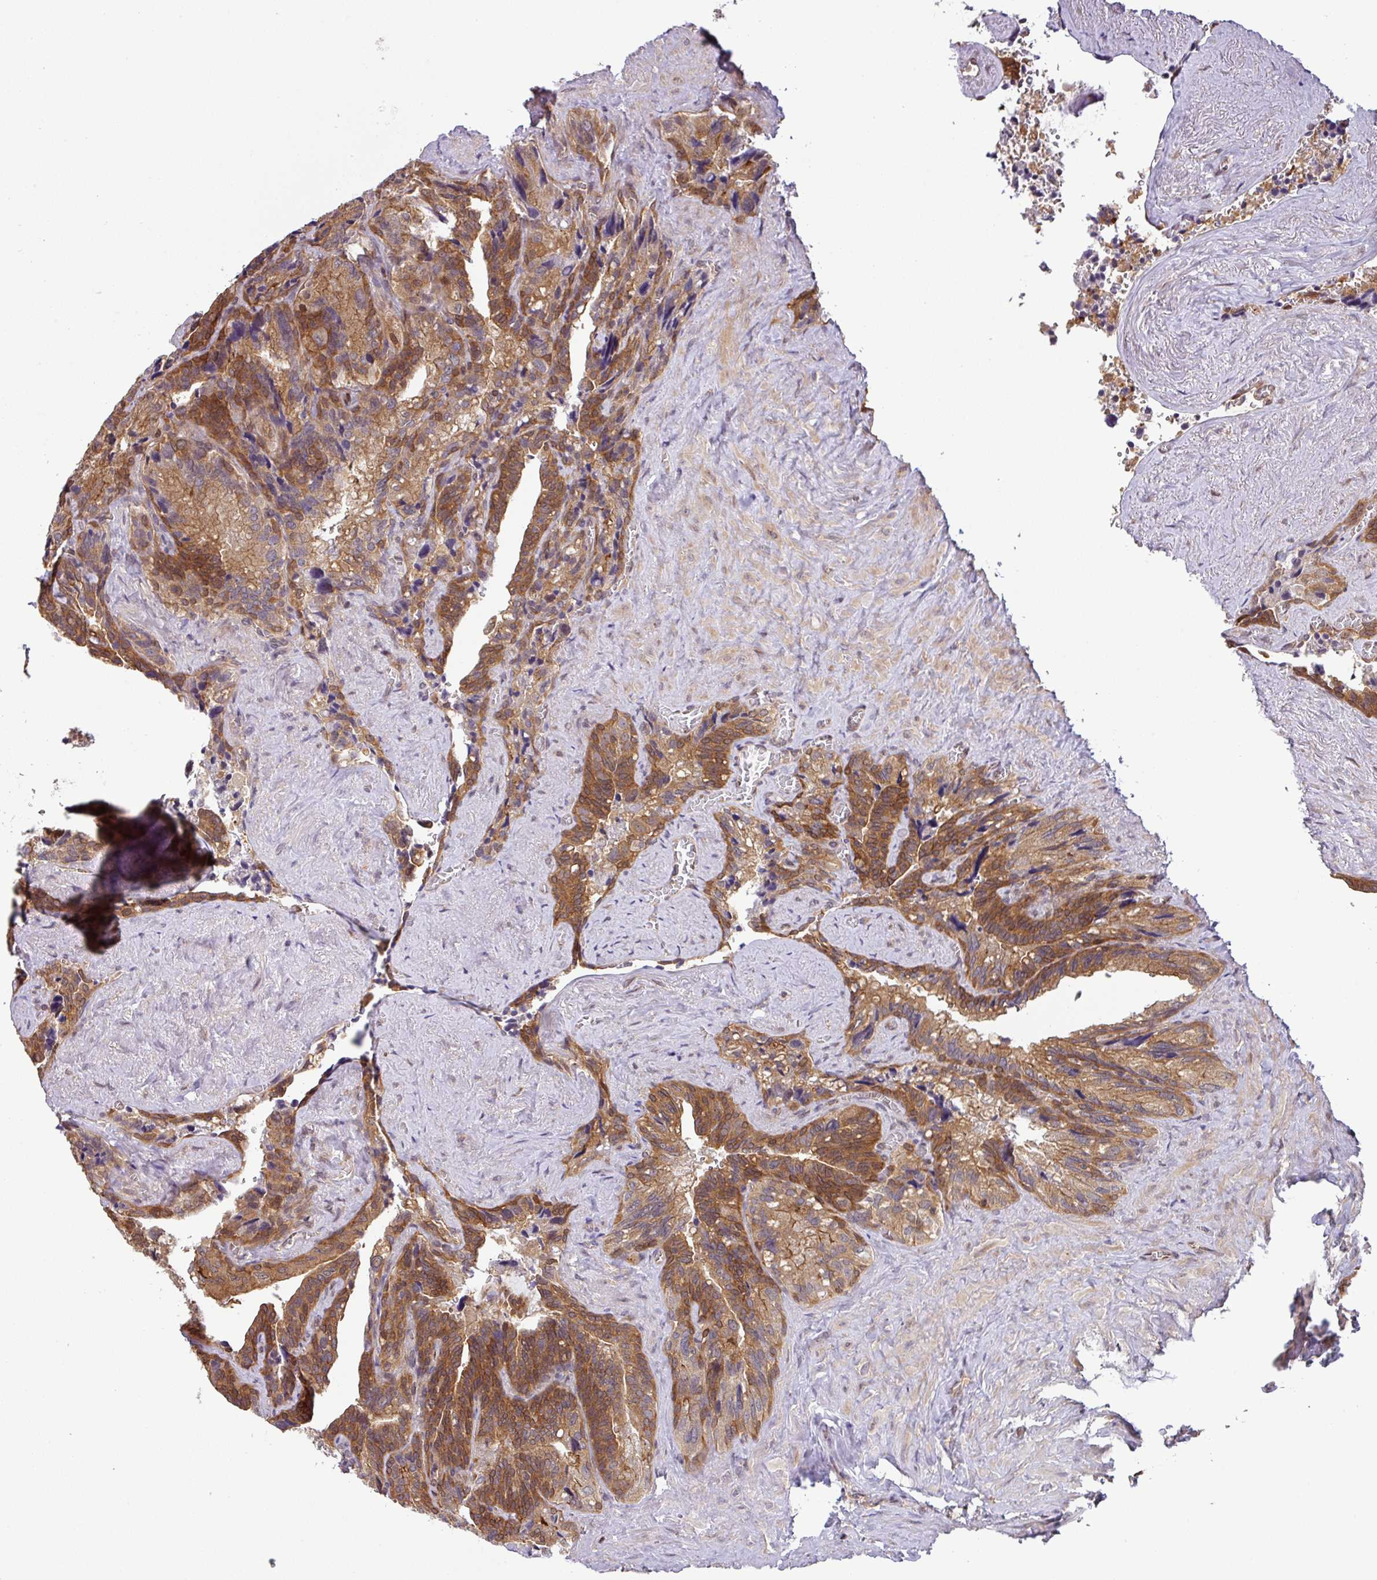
{"staining": {"intensity": "moderate", "quantity": ">75%", "location": "cytoplasmic/membranous"}, "tissue": "seminal vesicle", "cell_type": "Glandular cells", "image_type": "normal", "snomed": [{"axis": "morphology", "description": "Normal tissue, NOS"}, {"axis": "topography", "description": "Seminal veicle"}], "caption": "Protein expression by immunohistochemistry exhibits moderate cytoplasmic/membranous expression in approximately >75% of glandular cells in unremarkable seminal vesicle. (Stains: DAB (3,3'-diaminobenzidine) in brown, nuclei in blue, Microscopy: brightfield microscopy at high magnification).", "gene": "SHB", "patient": {"sex": "male", "age": 68}}